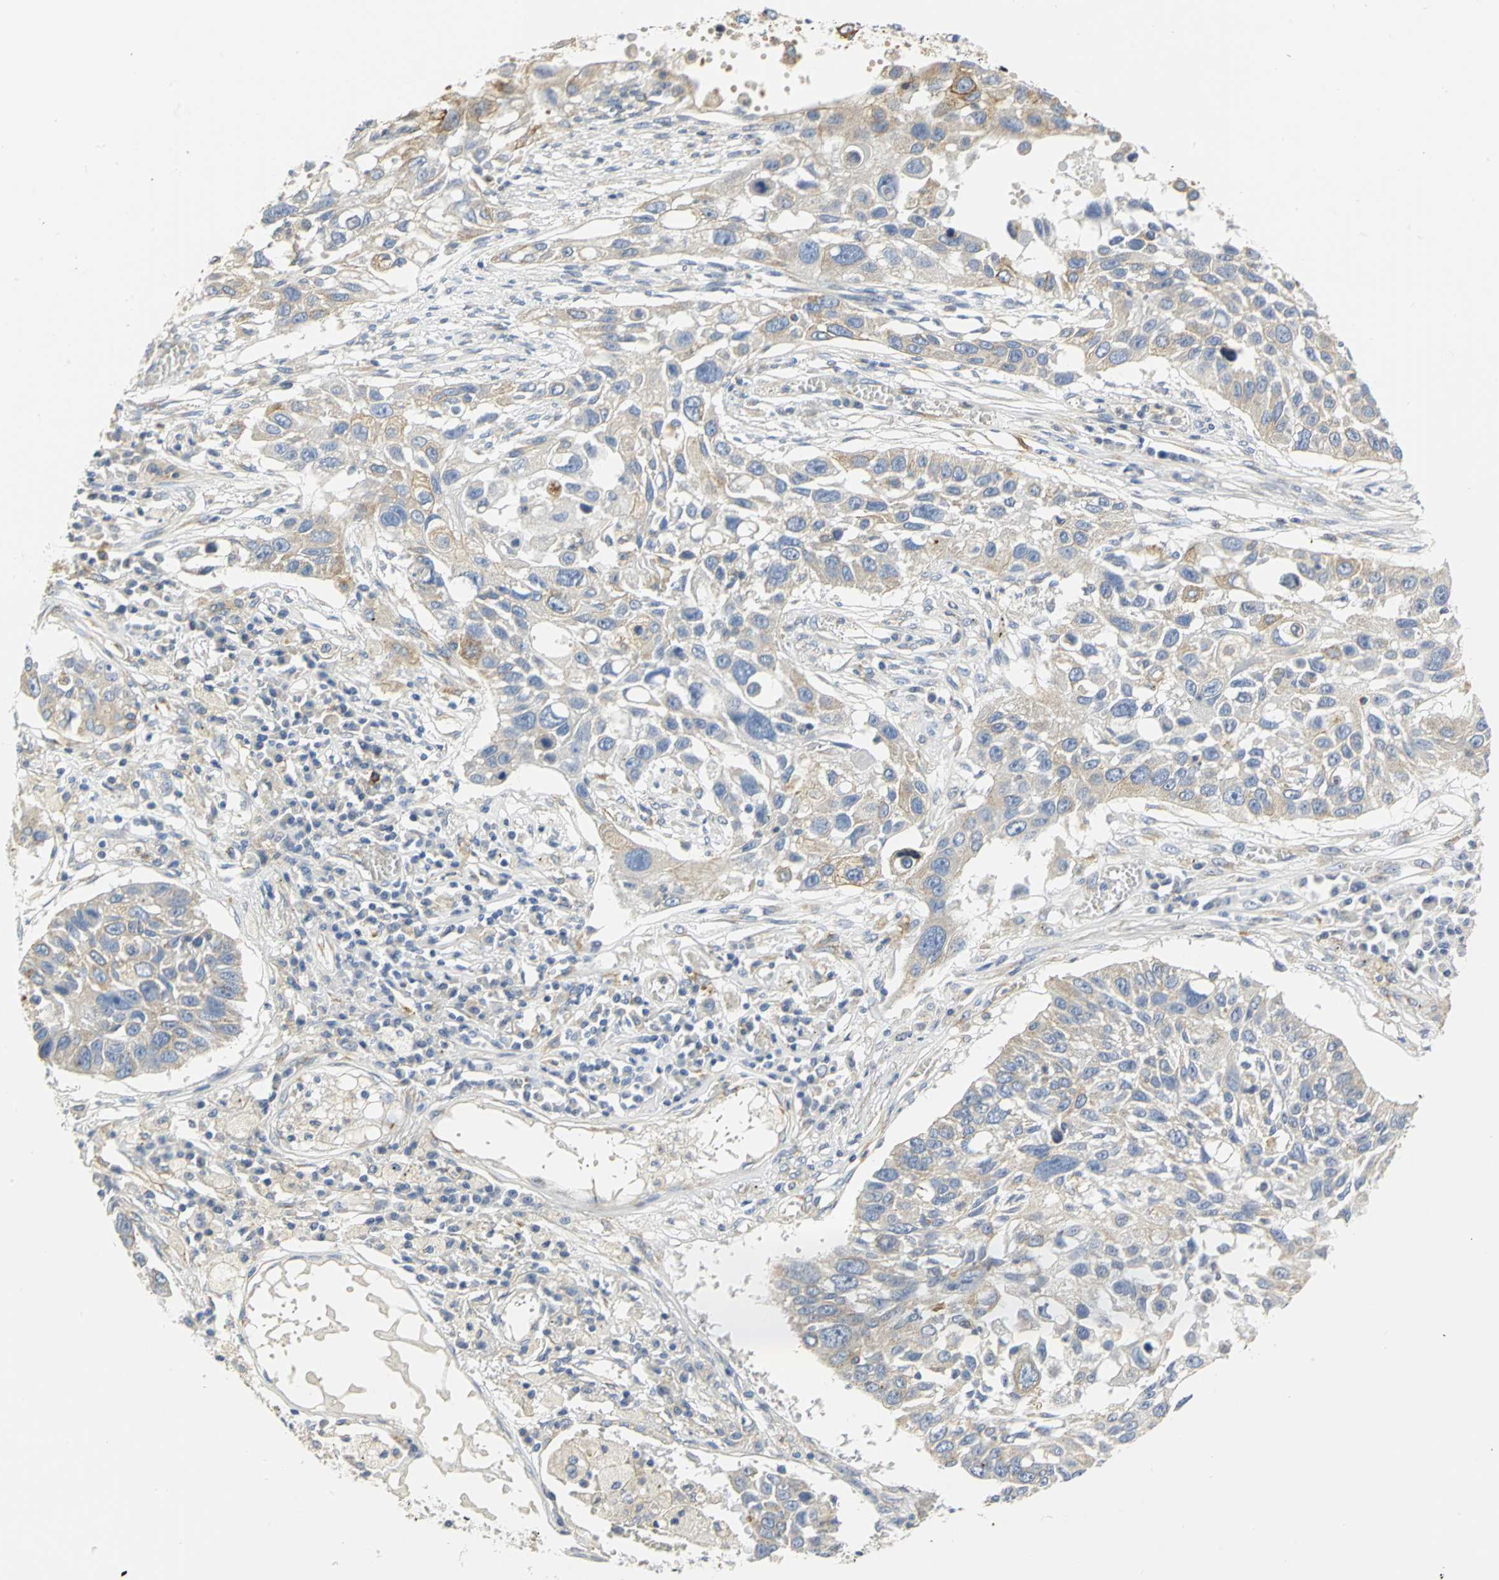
{"staining": {"intensity": "weak", "quantity": "25%-75%", "location": "cytoplasmic/membranous"}, "tissue": "lung cancer", "cell_type": "Tumor cells", "image_type": "cancer", "snomed": [{"axis": "morphology", "description": "Squamous cell carcinoma, NOS"}, {"axis": "topography", "description": "Lung"}], "caption": "Protein analysis of lung cancer tissue shows weak cytoplasmic/membranous staining in about 25%-75% of tumor cells. Using DAB (3,3'-diaminobenzidine) (brown) and hematoxylin (blue) stains, captured at high magnification using brightfield microscopy.", "gene": "GNRH2", "patient": {"sex": "male", "age": 71}}